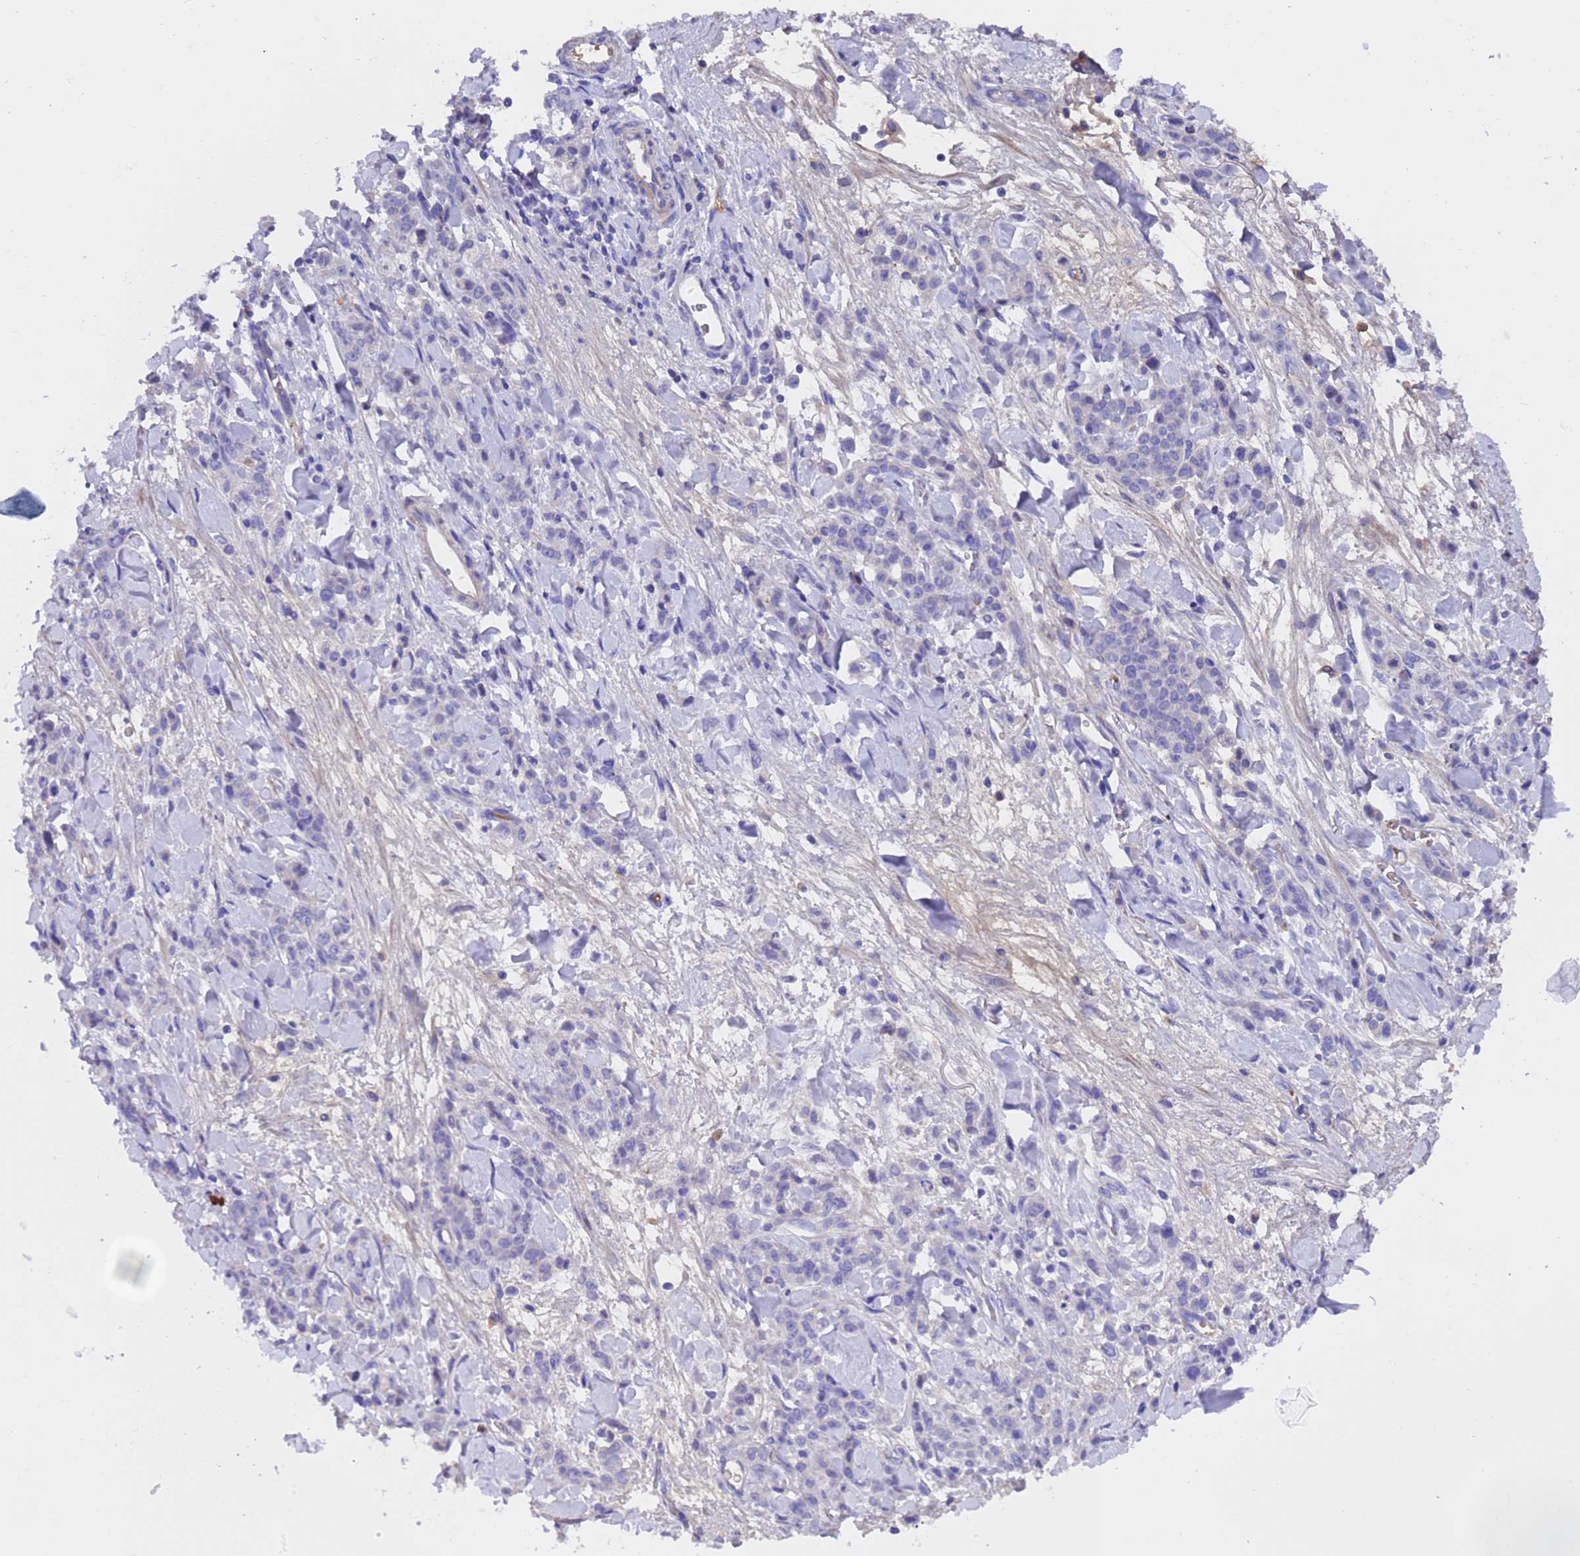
{"staining": {"intensity": "negative", "quantity": "none", "location": "none"}, "tissue": "stomach cancer", "cell_type": "Tumor cells", "image_type": "cancer", "snomed": [{"axis": "morphology", "description": "Normal tissue, NOS"}, {"axis": "morphology", "description": "Adenocarcinoma, NOS"}, {"axis": "topography", "description": "Stomach"}], "caption": "Human stomach cancer stained for a protein using IHC demonstrates no positivity in tumor cells.", "gene": "ELP6", "patient": {"sex": "male", "age": 82}}